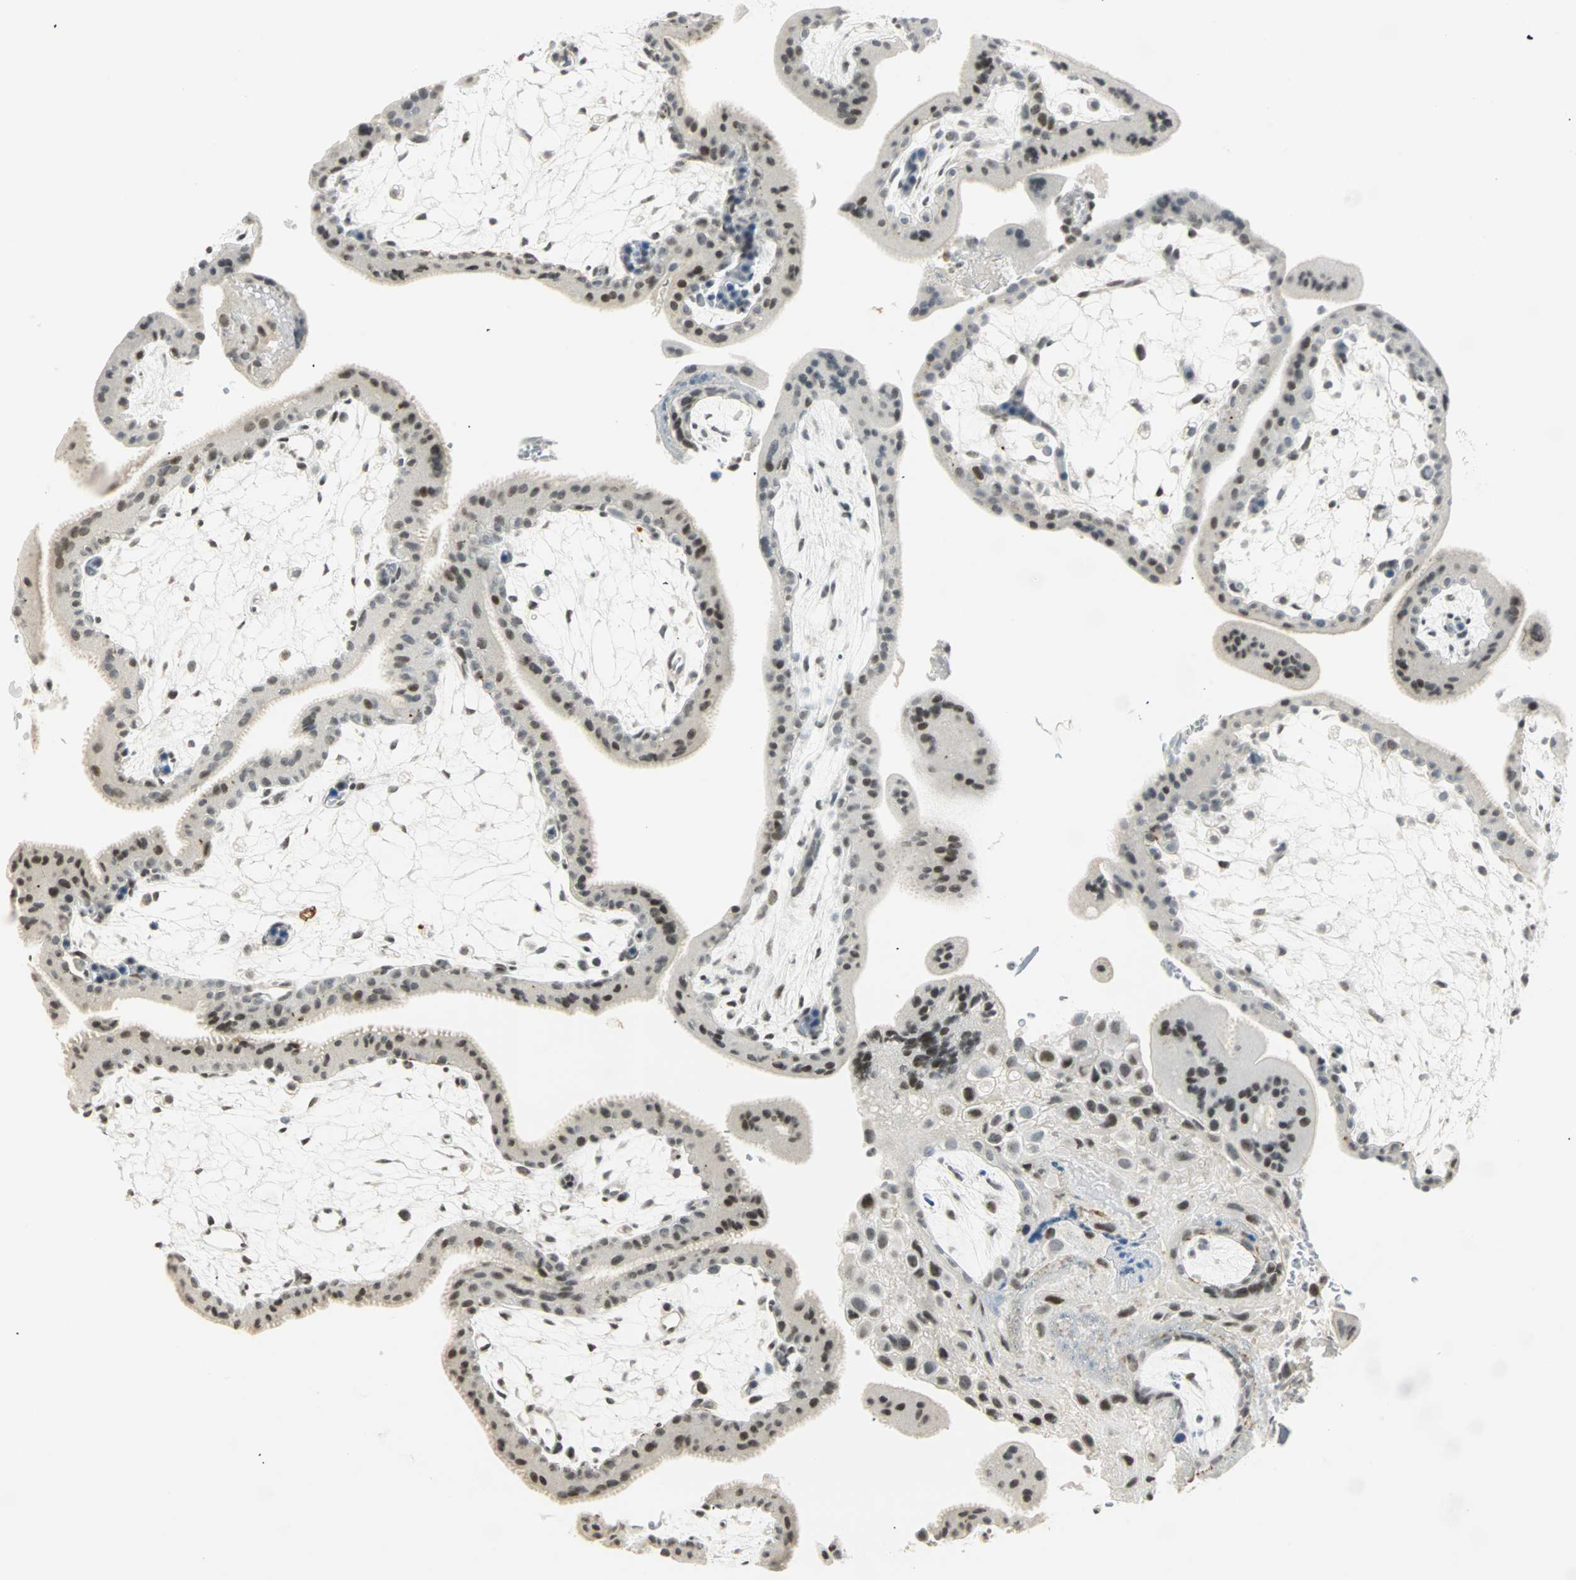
{"staining": {"intensity": "moderate", "quantity": "25%-75%", "location": "nuclear"}, "tissue": "placenta", "cell_type": "Decidual cells", "image_type": "normal", "snomed": [{"axis": "morphology", "description": "Normal tissue, NOS"}, {"axis": "topography", "description": "Placenta"}], "caption": "Immunohistochemical staining of normal placenta exhibits medium levels of moderate nuclear expression in approximately 25%-75% of decidual cells.", "gene": "SMAD3", "patient": {"sex": "female", "age": 35}}